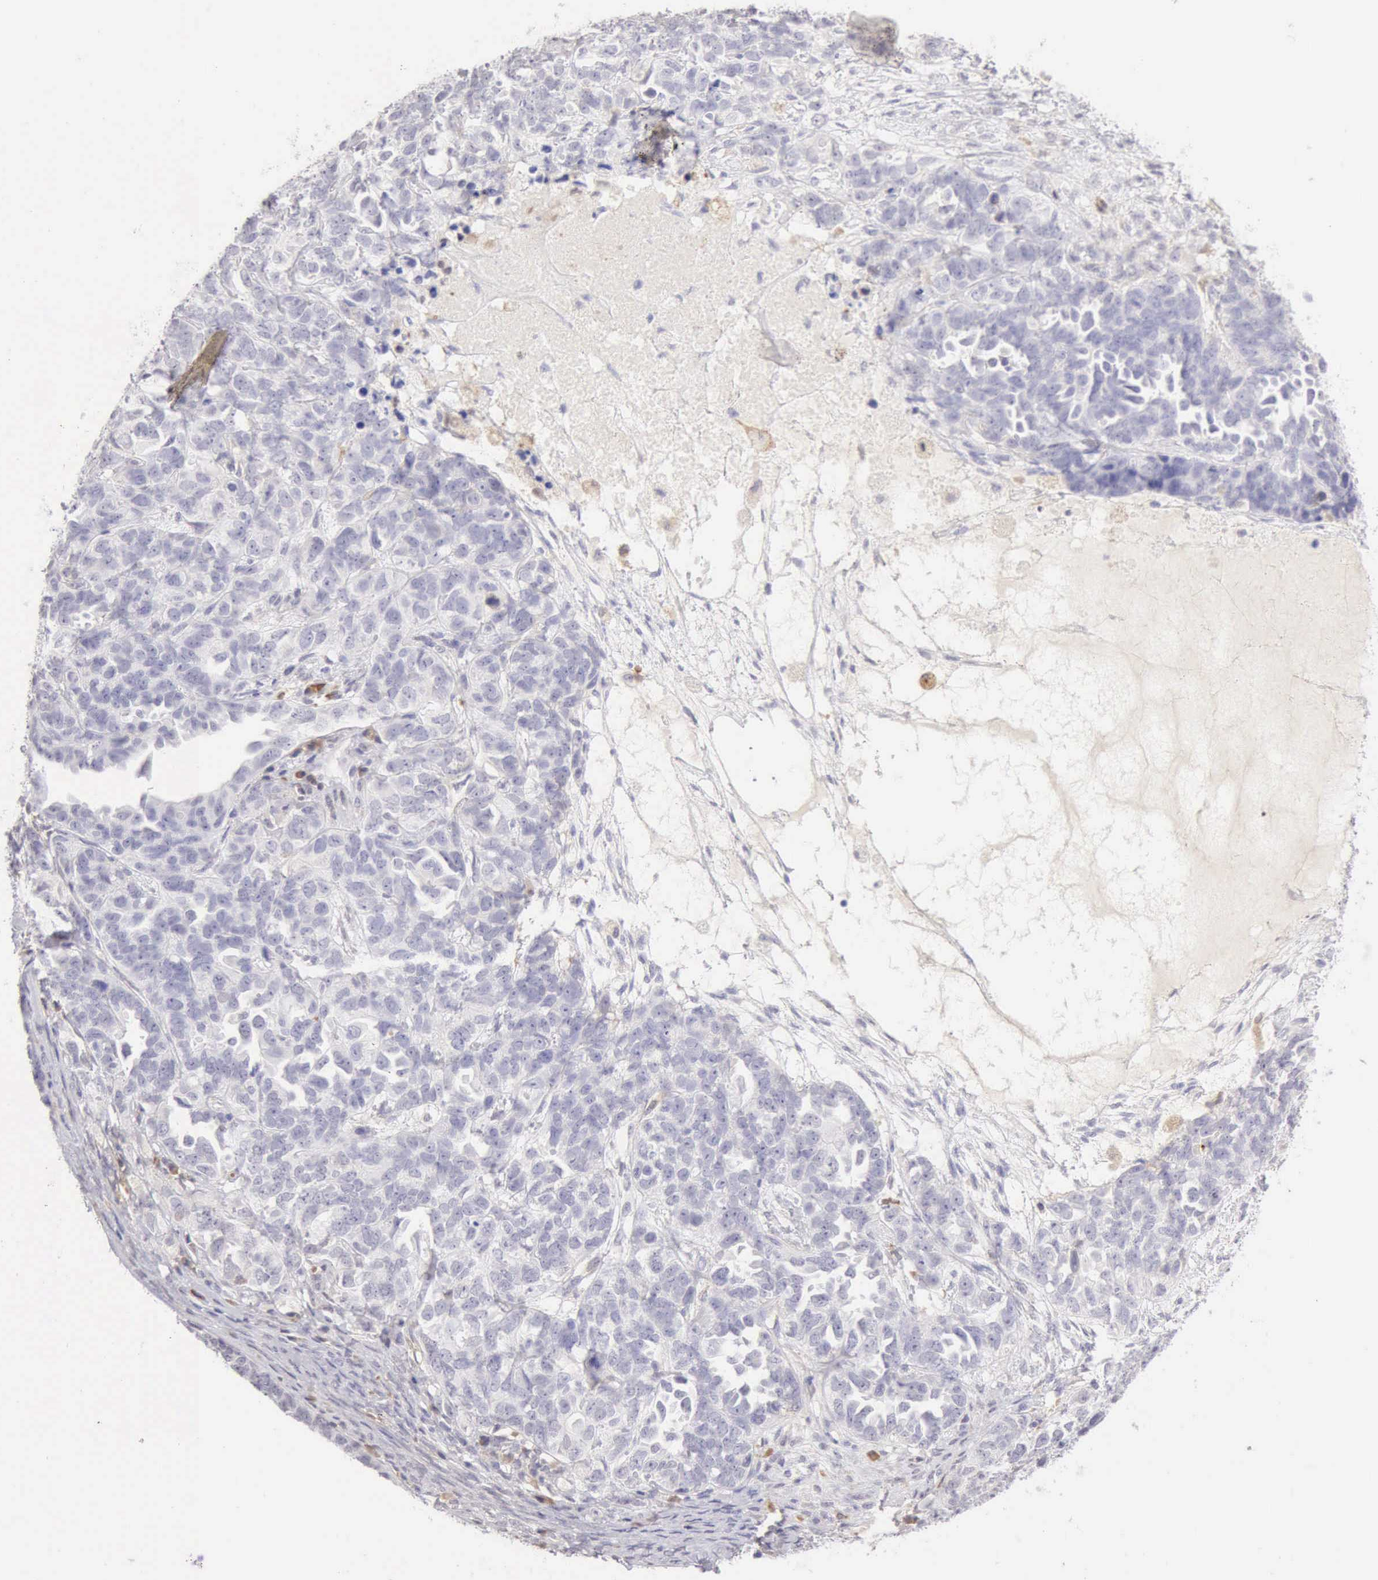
{"staining": {"intensity": "negative", "quantity": "none", "location": "none"}, "tissue": "ovarian cancer", "cell_type": "Tumor cells", "image_type": "cancer", "snomed": [{"axis": "morphology", "description": "Cystadenocarcinoma, serous, NOS"}, {"axis": "topography", "description": "Ovary"}], "caption": "An immunohistochemistry (IHC) image of ovarian cancer (serous cystadenocarcinoma) is shown. There is no staining in tumor cells of ovarian cancer (serous cystadenocarcinoma). (Stains: DAB immunohistochemistry with hematoxylin counter stain, Microscopy: brightfield microscopy at high magnification).", "gene": "RNASE1", "patient": {"sex": "female", "age": 82}}